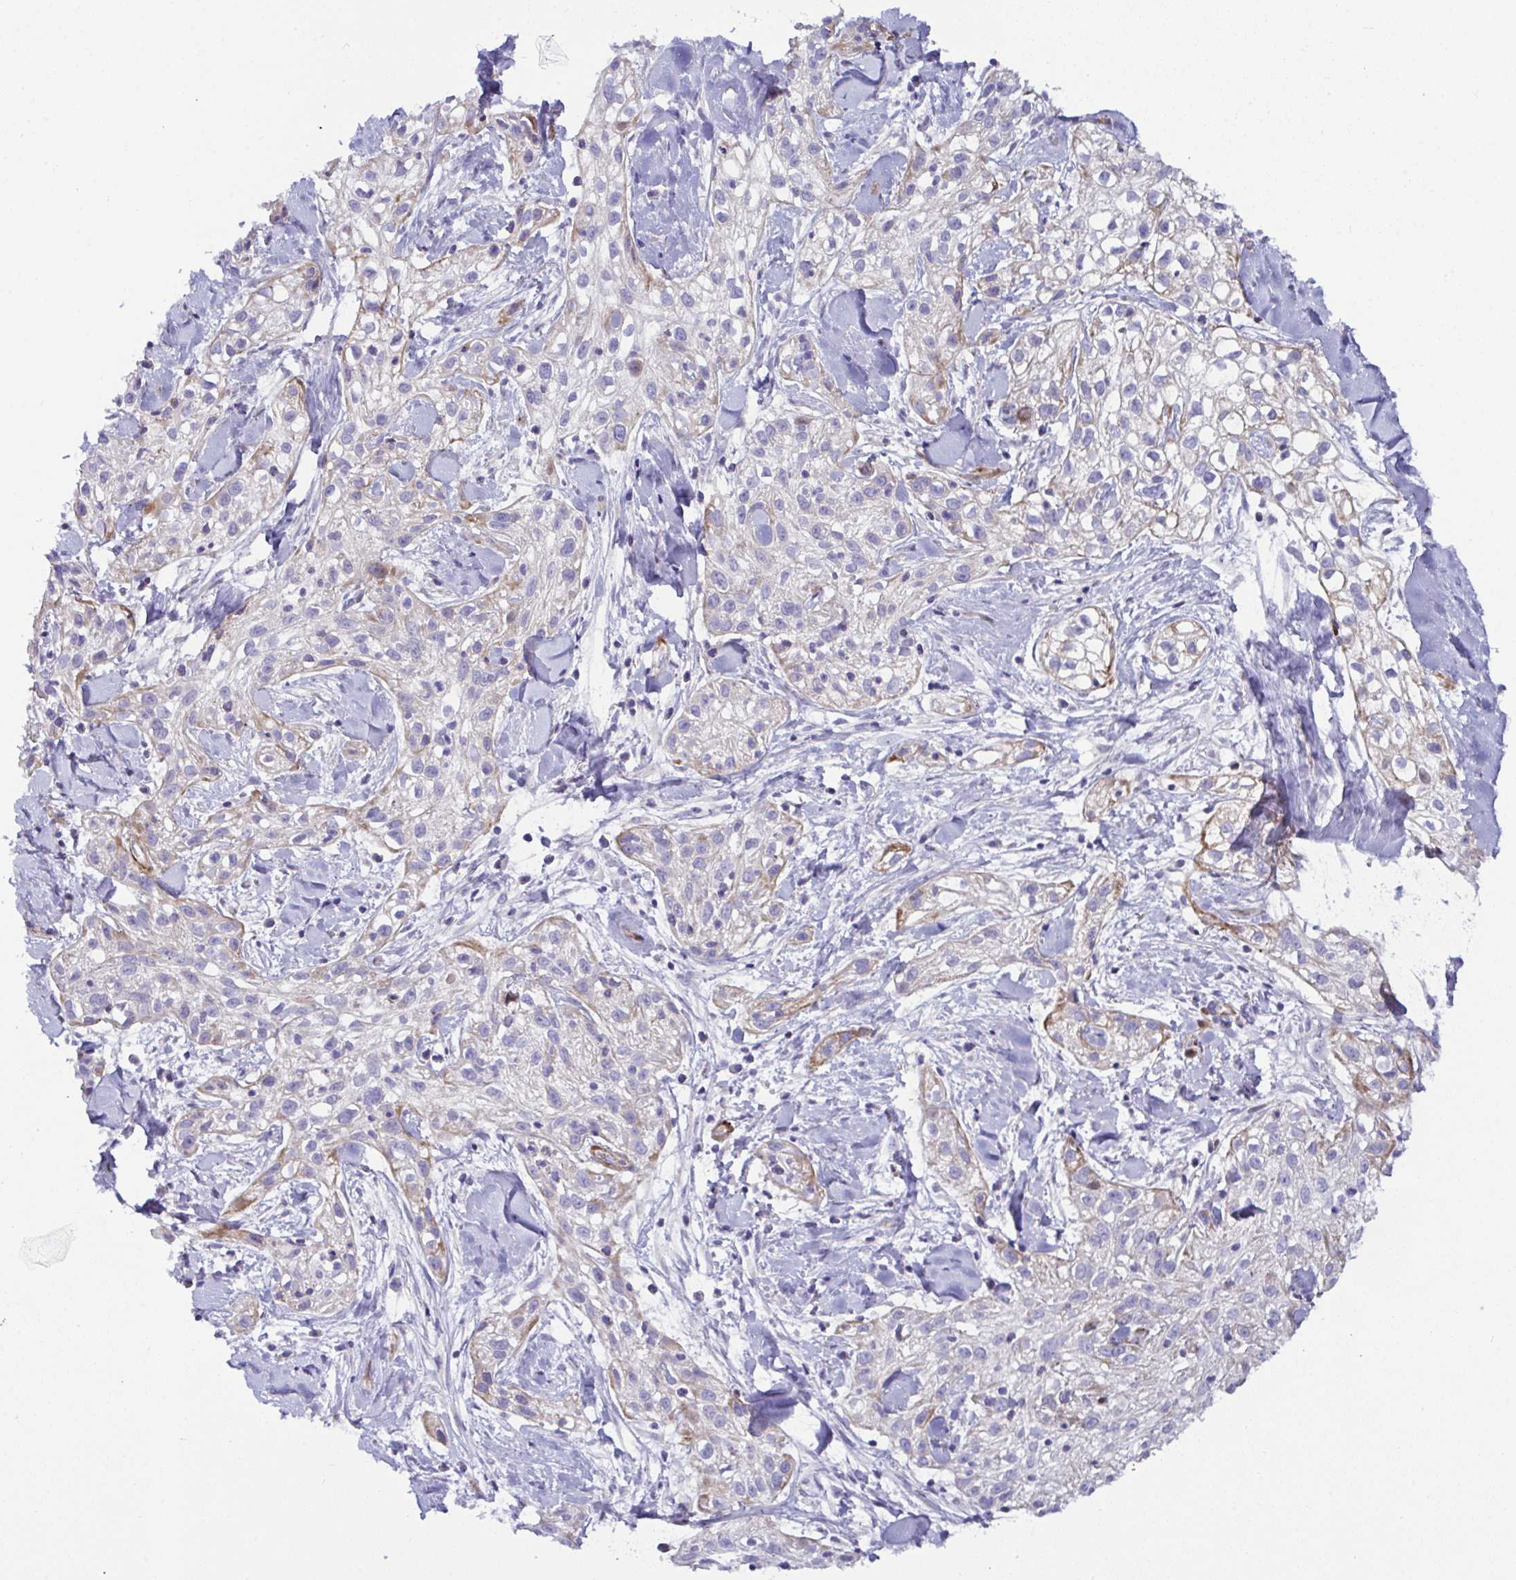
{"staining": {"intensity": "moderate", "quantity": "<25%", "location": "cytoplasmic/membranous"}, "tissue": "skin cancer", "cell_type": "Tumor cells", "image_type": "cancer", "snomed": [{"axis": "morphology", "description": "Squamous cell carcinoma, NOS"}, {"axis": "topography", "description": "Skin"}], "caption": "Immunohistochemistry (IHC) of skin cancer demonstrates low levels of moderate cytoplasmic/membranous expression in about <25% of tumor cells. The staining was performed using DAB (3,3'-diaminobenzidine) to visualize the protein expression in brown, while the nuclei were stained in blue with hematoxylin (Magnification: 20x).", "gene": "ZNF713", "patient": {"sex": "male", "age": 82}}